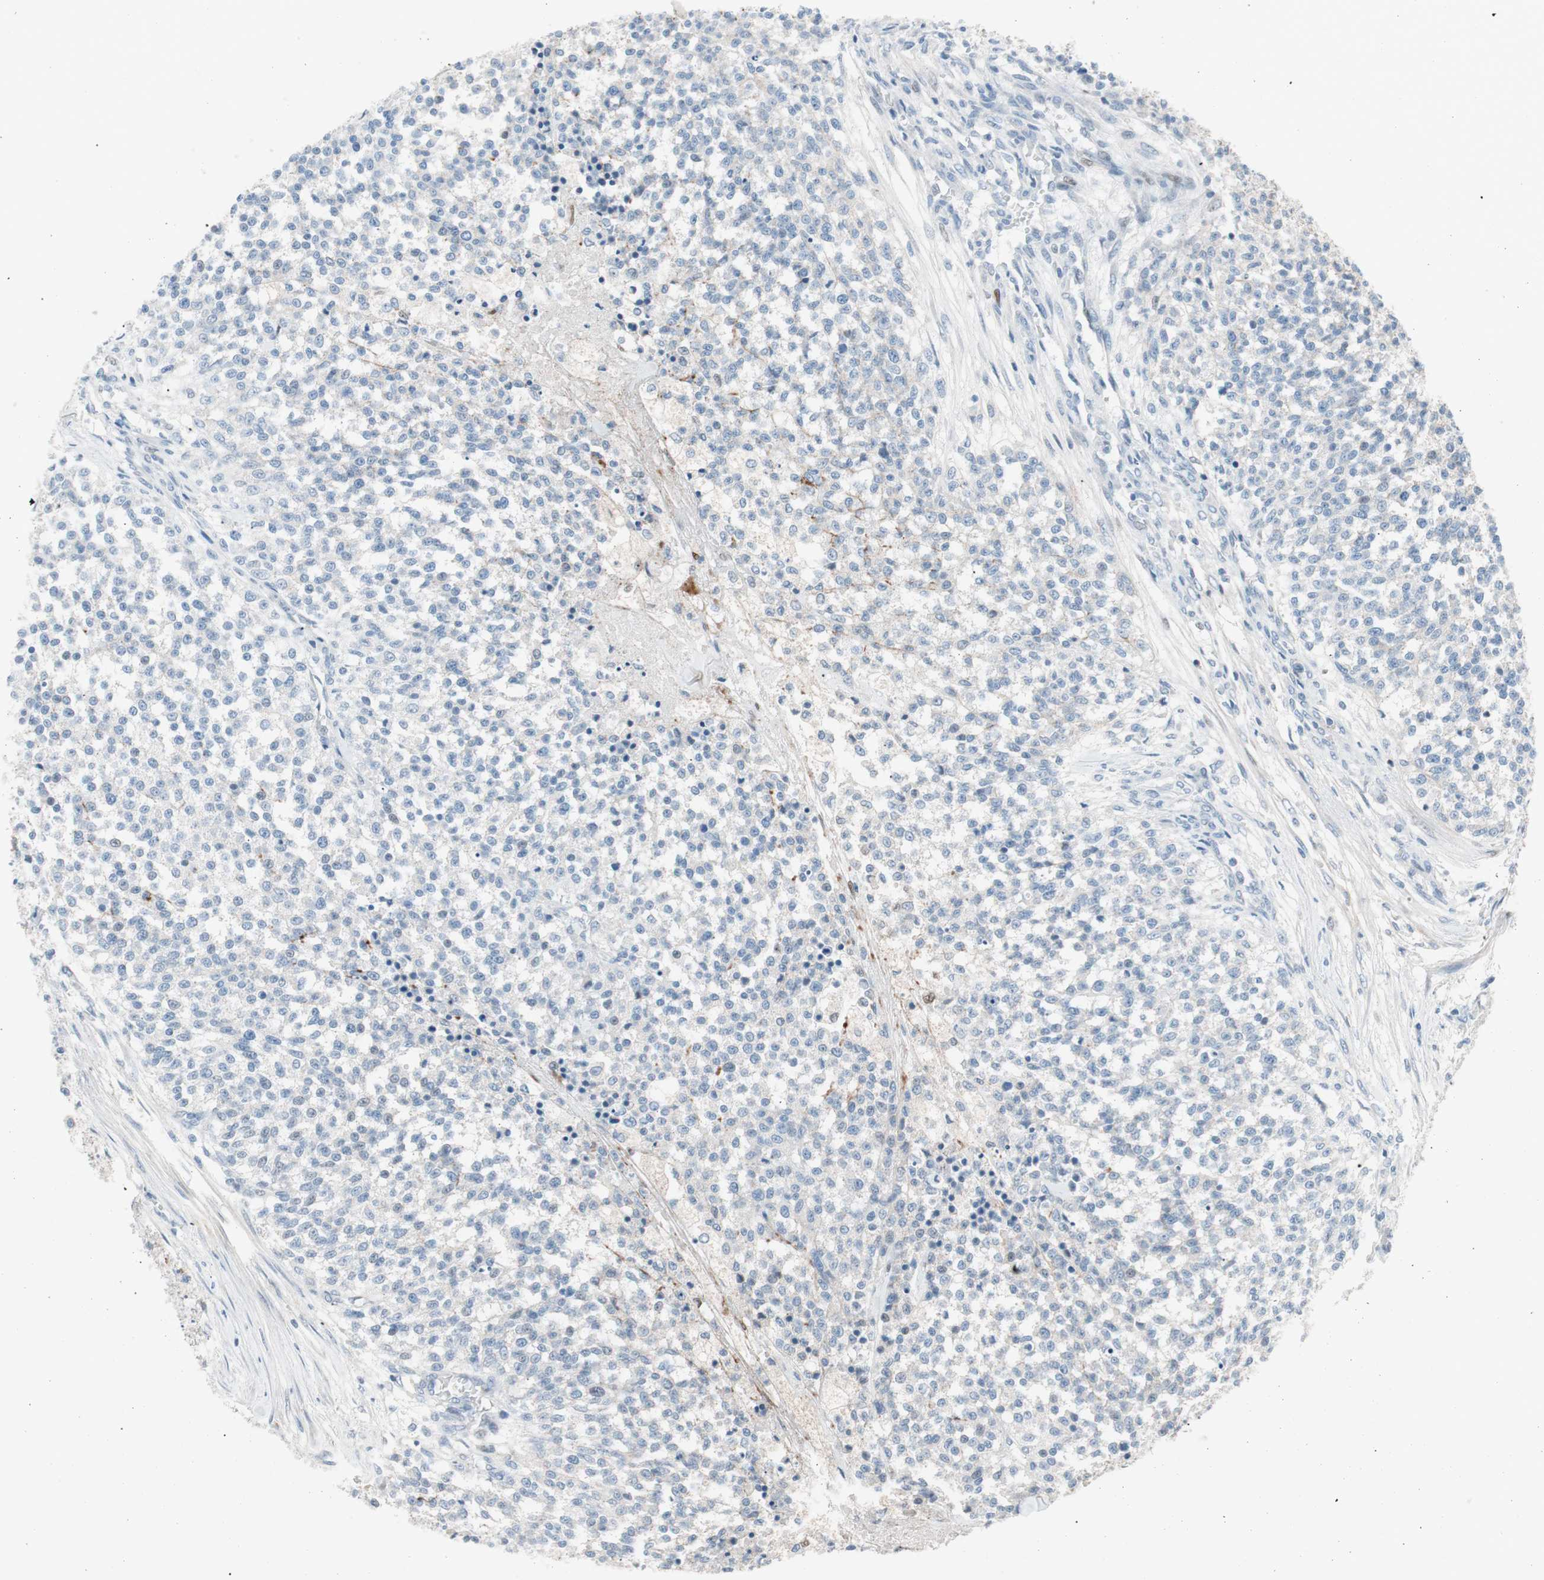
{"staining": {"intensity": "negative", "quantity": "none", "location": "none"}, "tissue": "testis cancer", "cell_type": "Tumor cells", "image_type": "cancer", "snomed": [{"axis": "morphology", "description": "Seminoma, NOS"}, {"axis": "topography", "description": "Testis"}], "caption": "There is no significant staining in tumor cells of testis seminoma.", "gene": "FOSL1", "patient": {"sex": "male", "age": 59}}